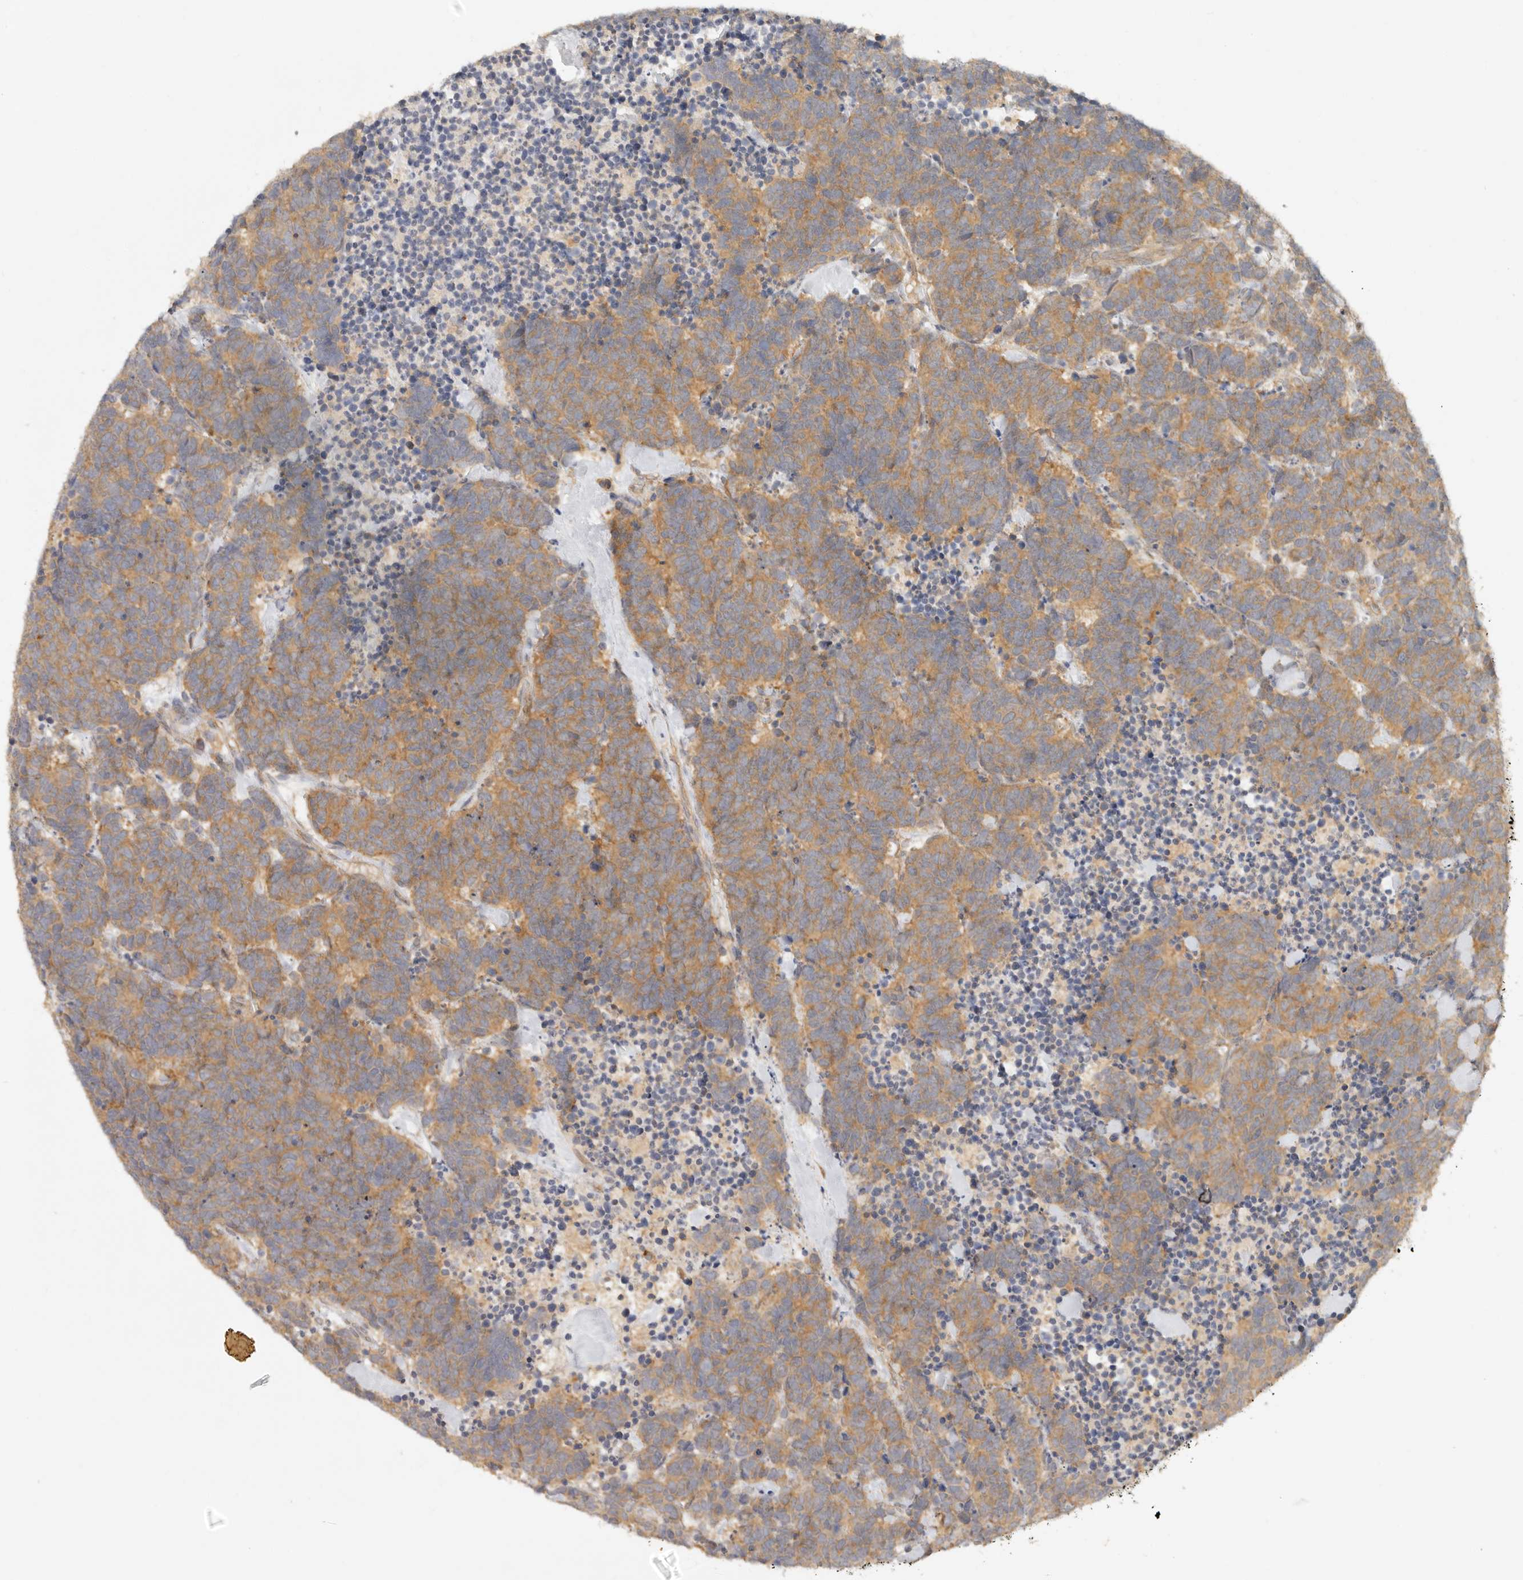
{"staining": {"intensity": "moderate", "quantity": ">75%", "location": "cytoplasmic/membranous"}, "tissue": "carcinoid", "cell_type": "Tumor cells", "image_type": "cancer", "snomed": [{"axis": "morphology", "description": "Carcinoma, NOS"}, {"axis": "morphology", "description": "Carcinoid, malignant, NOS"}, {"axis": "topography", "description": "Urinary bladder"}], "caption": "Moderate cytoplasmic/membranous protein expression is present in approximately >75% of tumor cells in carcinoid.", "gene": "HECTD3", "patient": {"sex": "male", "age": 57}}